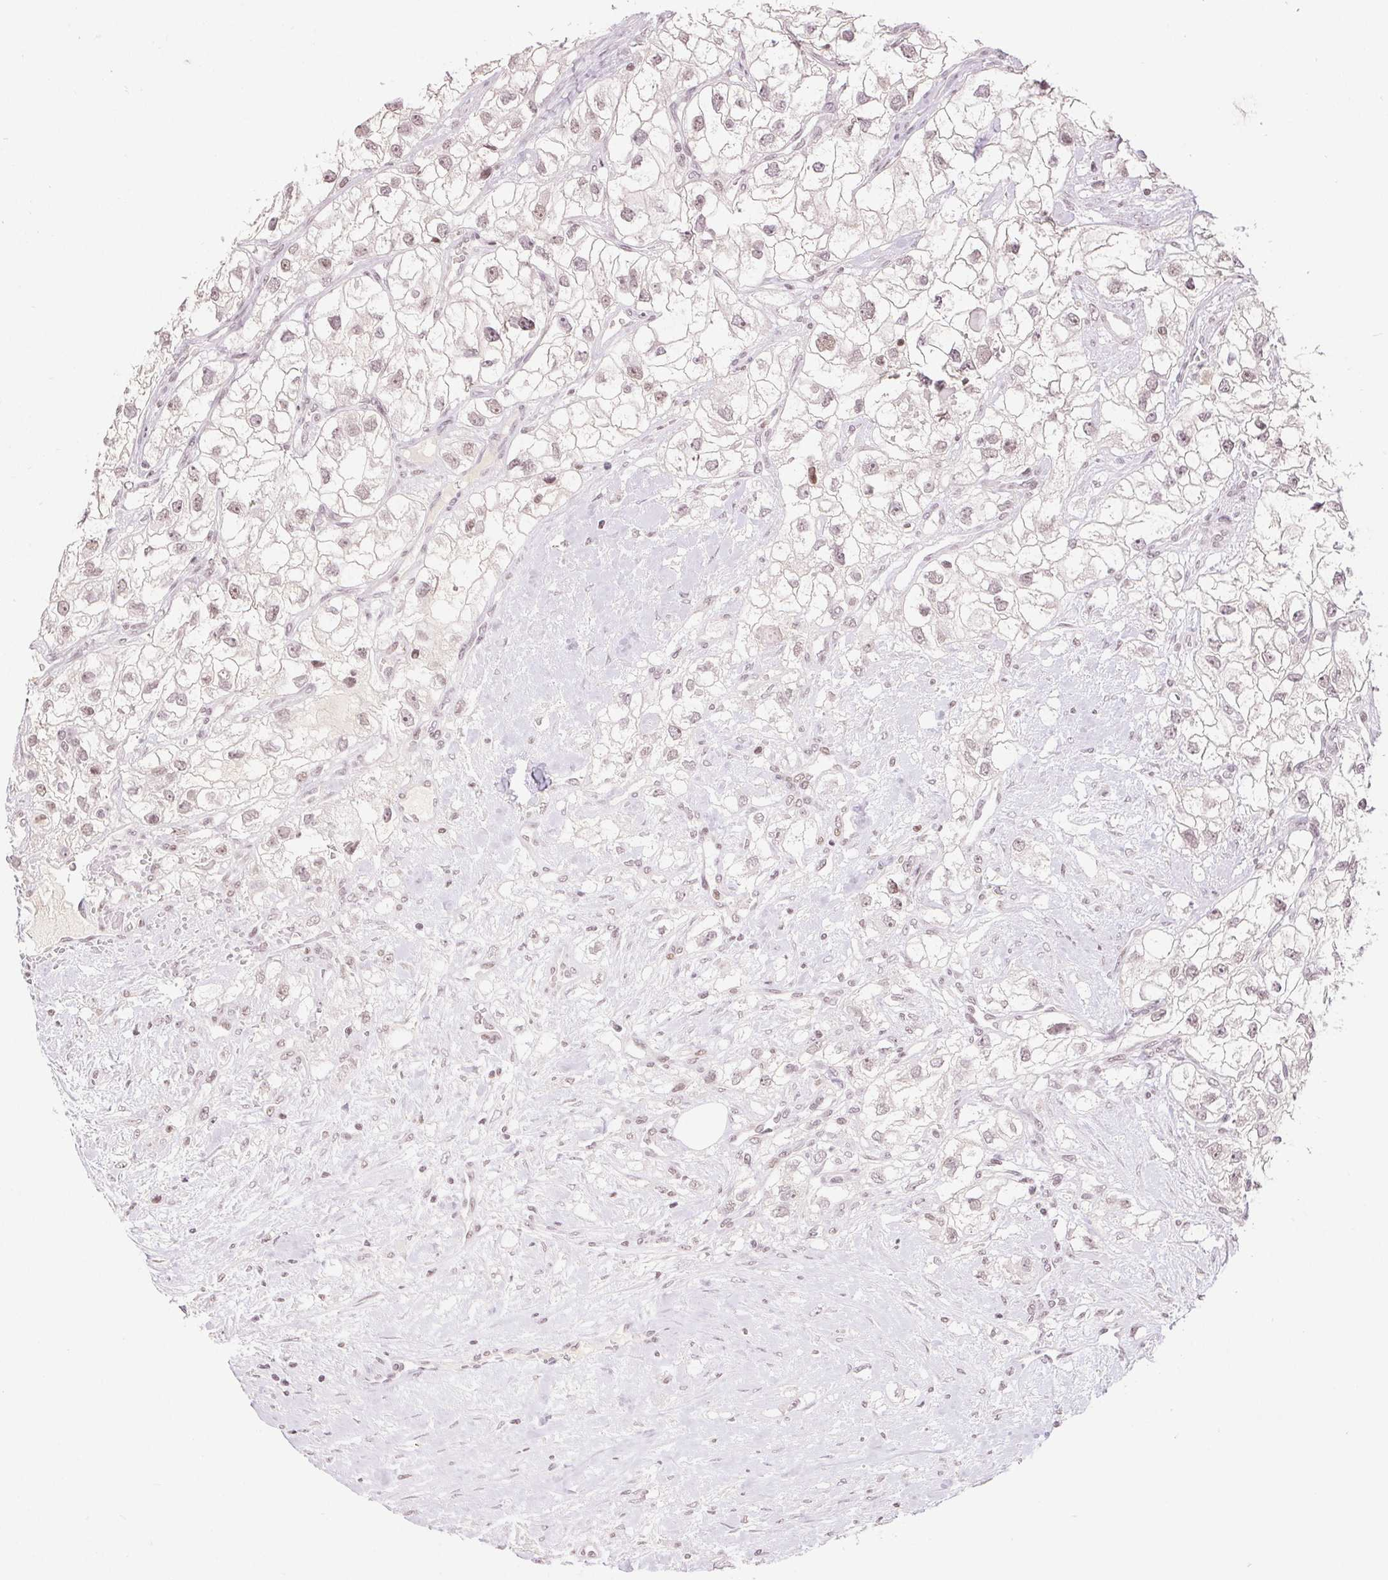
{"staining": {"intensity": "weak", "quantity": "25%-75%", "location": "nuclear"}, "tissue": "renal cancer", "cell_type": "Tumor cells", "image_type": "cancer", "snomed": [{"axis": "morphology", "description": "Adenocarcinoma, NOS"}, {"axis": "topography", "description": "Kidney"}], "caption": "Human adenocarcinoma (renal) stained for a protein (brown) shows weak nuclear positive positivity in about 25%-75% of tumor cells.", "gene": "DEK", "patient": {"sex": "male", "age": 59}}